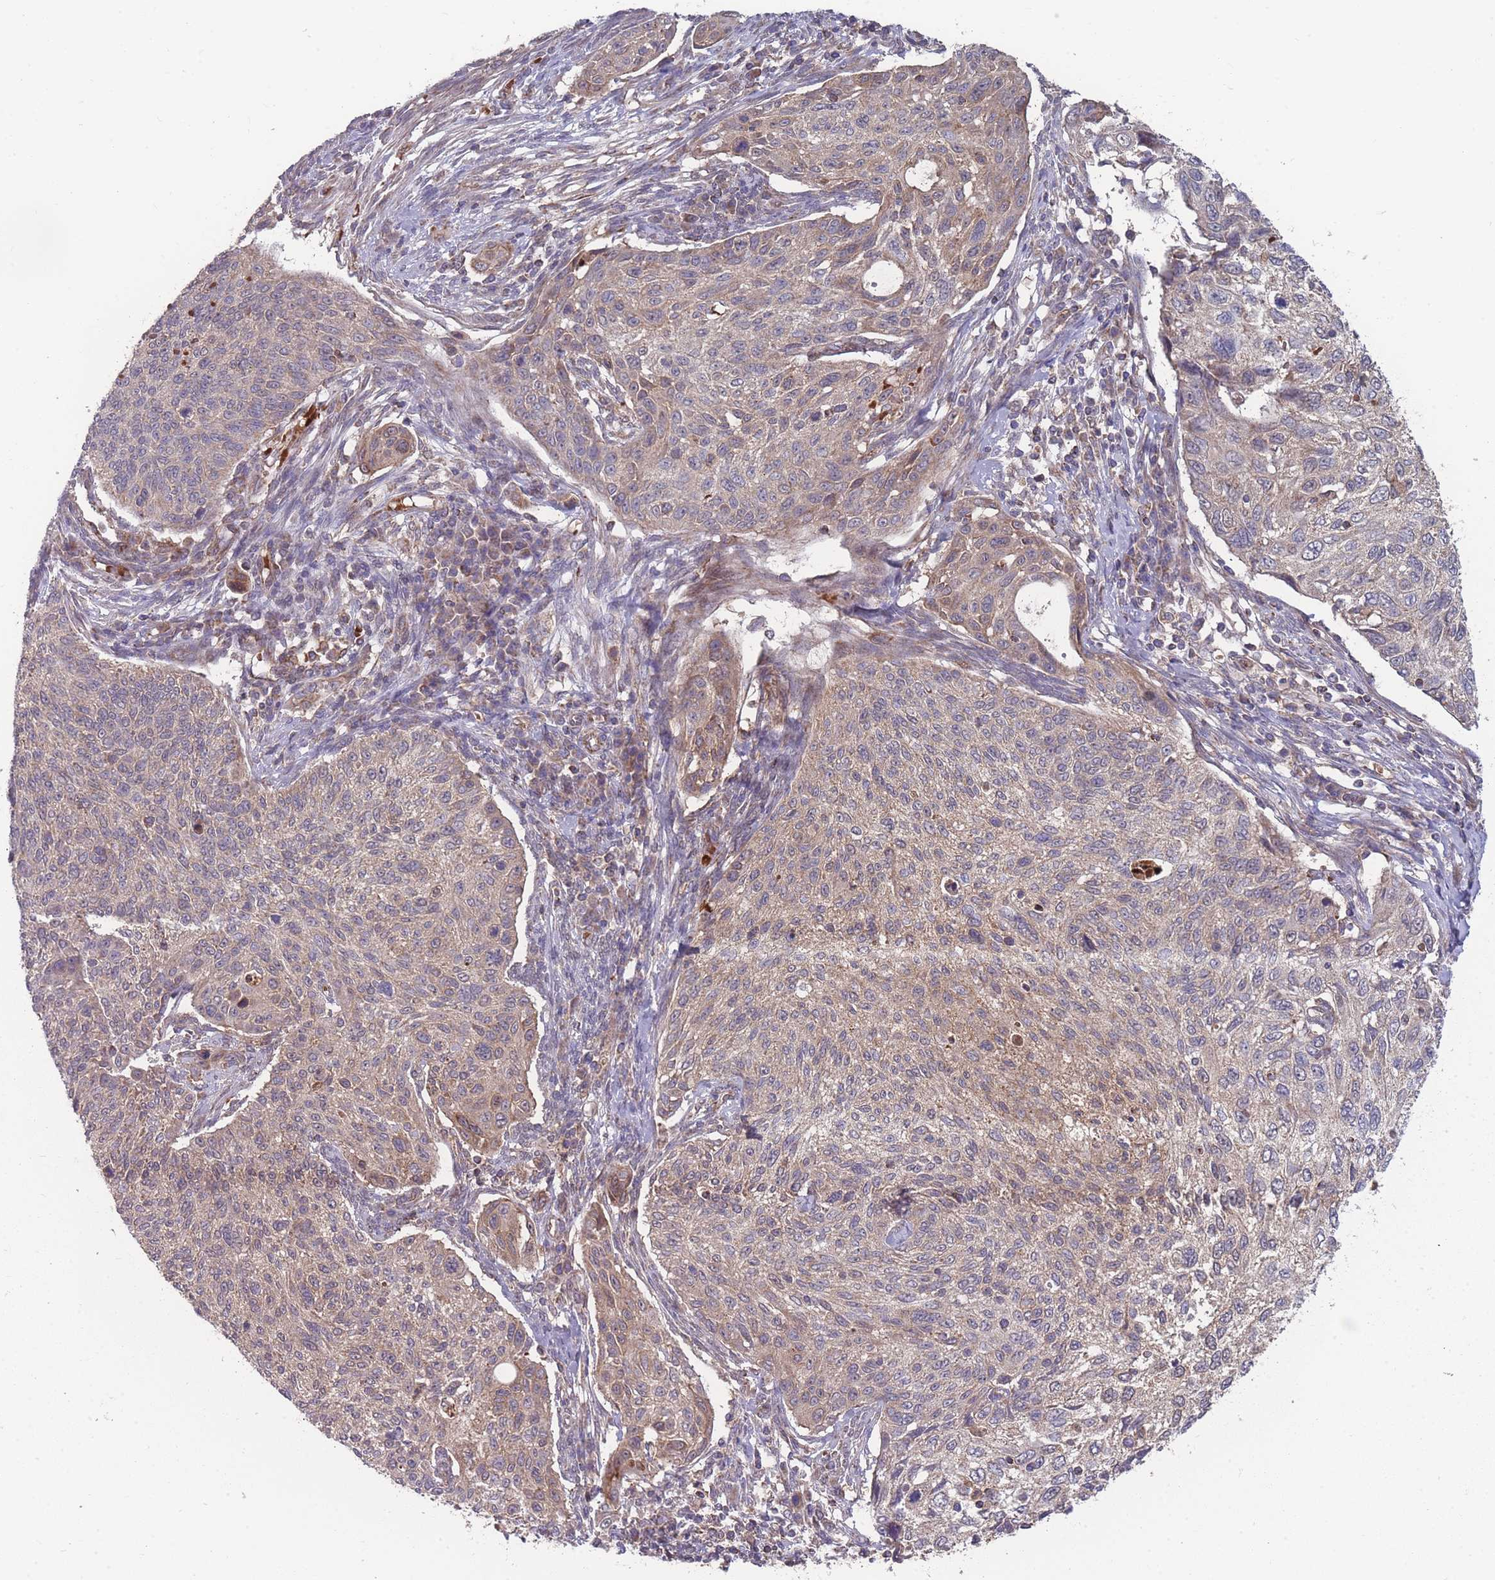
{"staining": {"intensity": "weak", "quantity": "25%-75%", "location": "cytoplasmic/membranous"}, "tissue": "cervical cancer", "cell_type": "Tumor cells", "image_type": "cancer", "snomed": [{"axis": "morphology", "description": "Squamous cell carcinoma, NOS"}, {"axis": "topography", "description": "Cervix"}], "caption": "Tumor cells show weak cytoplasmic/membranous expression in approximately 25%-75% of cells in squamous cell carcinoma (cervical).", "gene": "SLC35B4", "patient": {"sex": "female", "age": 70}}